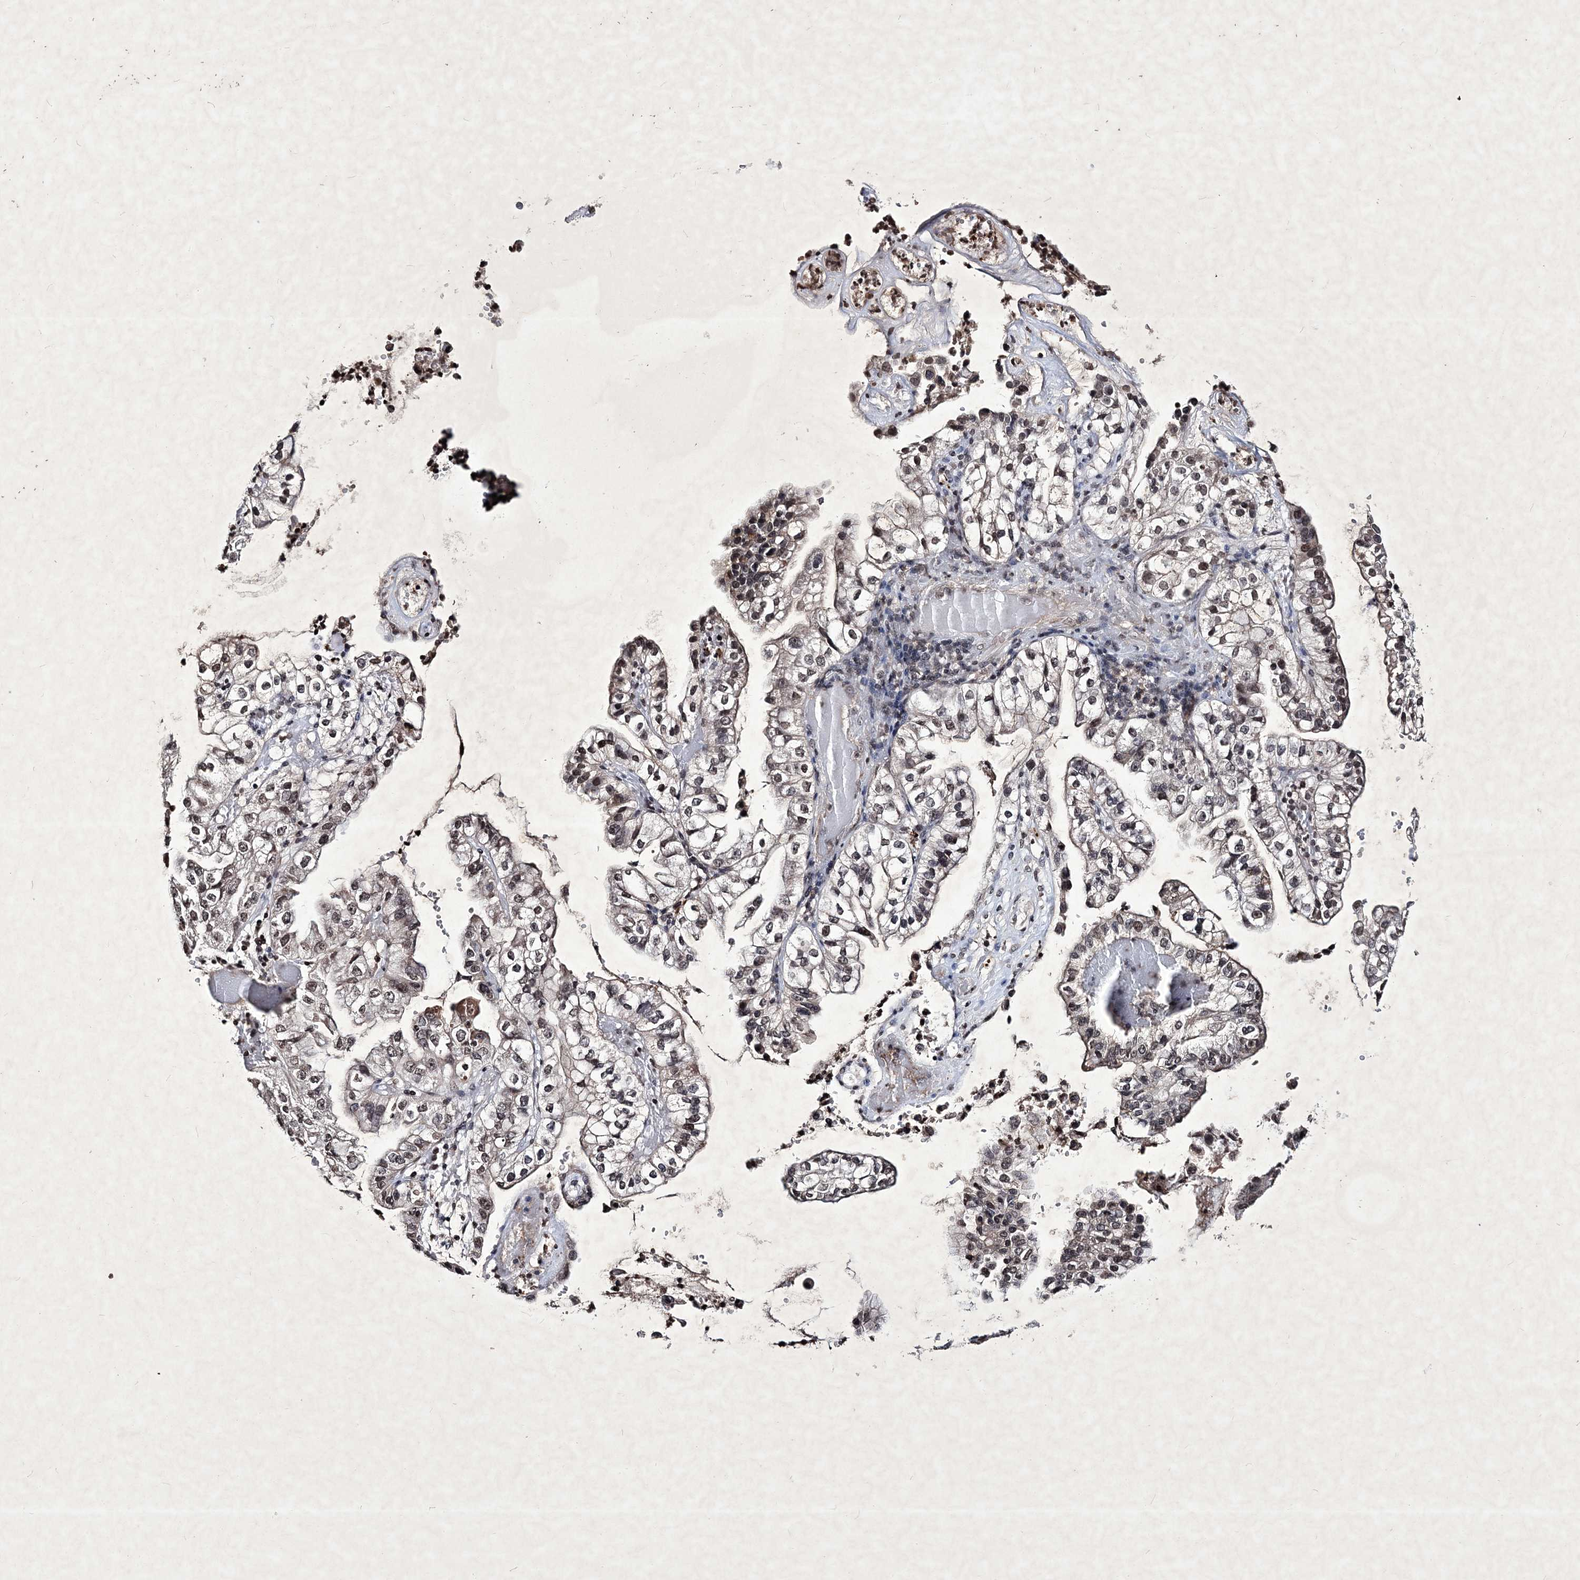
{"staining": {"intensity": "moderate", "quantity": "25%-75%", "location": "nuclear"}, "tissue": "liver cancer", "cell_type": "Tumor cells", "image_type": "cancer", "snomed": [{"axis": "morphology", "description": "Cholangiocarcinoma"}, {"axis": "topography", "description": "Liver"}], "caption": "Immunohistochemical staining of cholangiocarcinoma (liver) displays moderate nuclear protein positivity in approximately 25%-75% of tumor cells. (Brightfield microscopy of DAB IHC at high magnification).", "gene": "SOWAHB", "patient": {"sex": "female", "age": 79}}